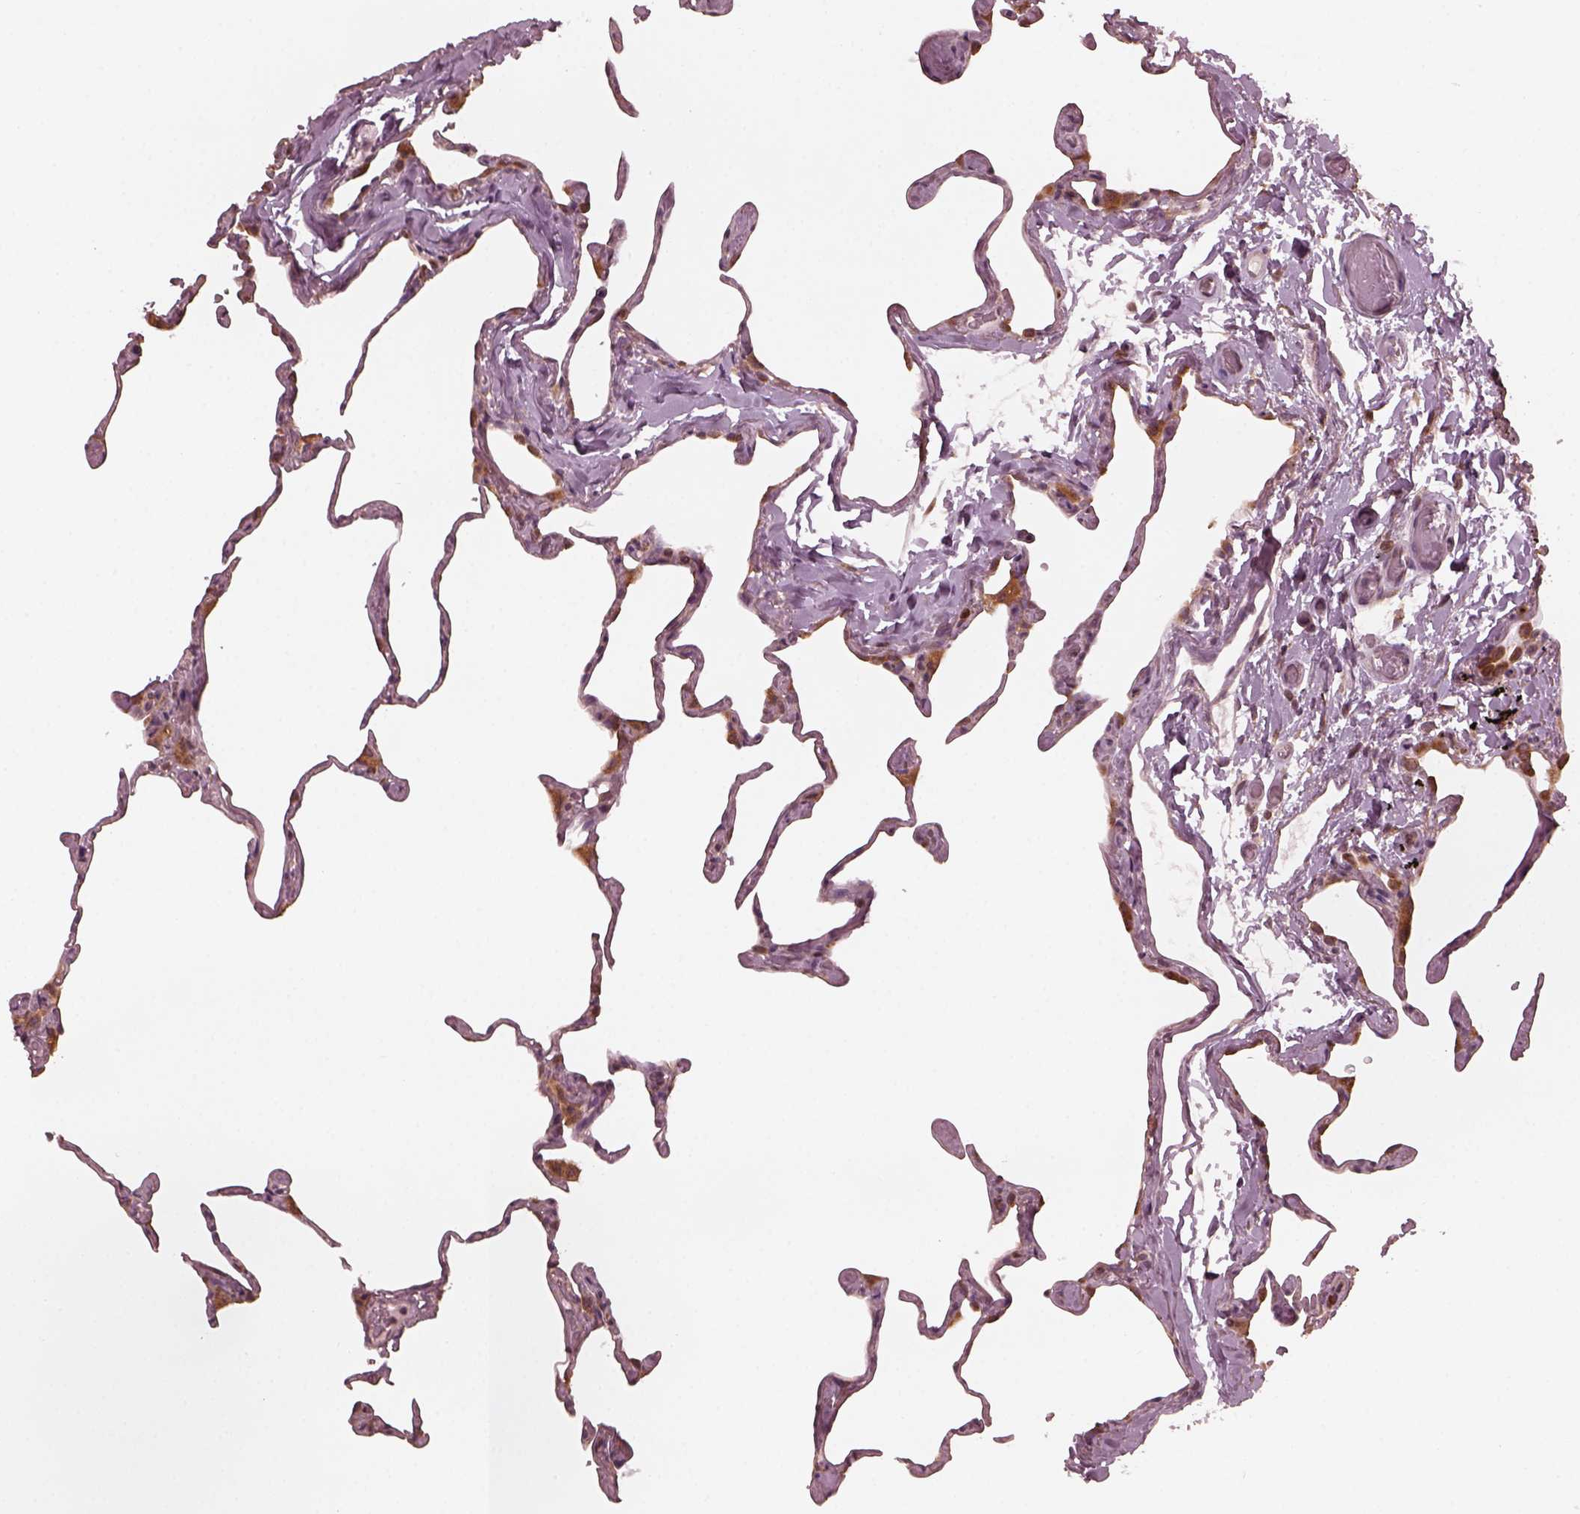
{"staining": {"intensity": "weak", "quantity": "<25%", "location": "cytoplasmic/membranous"}, "tissue": "lung", "cell_type": "Alveolar cells", "image_type": "normal", "snomed": [{"axis": "morphology", "description": "Normal tissue, NOS"}, {"axis": "topography", "description": "Lung"}], "caption": "Immunohistochemistry (IHC) image of normal human lung stained for a protein (brown), which exhibits no staining in alveolar cells.", "gene": "FAF2", "patient": {"sex": "male", "age": 65}}